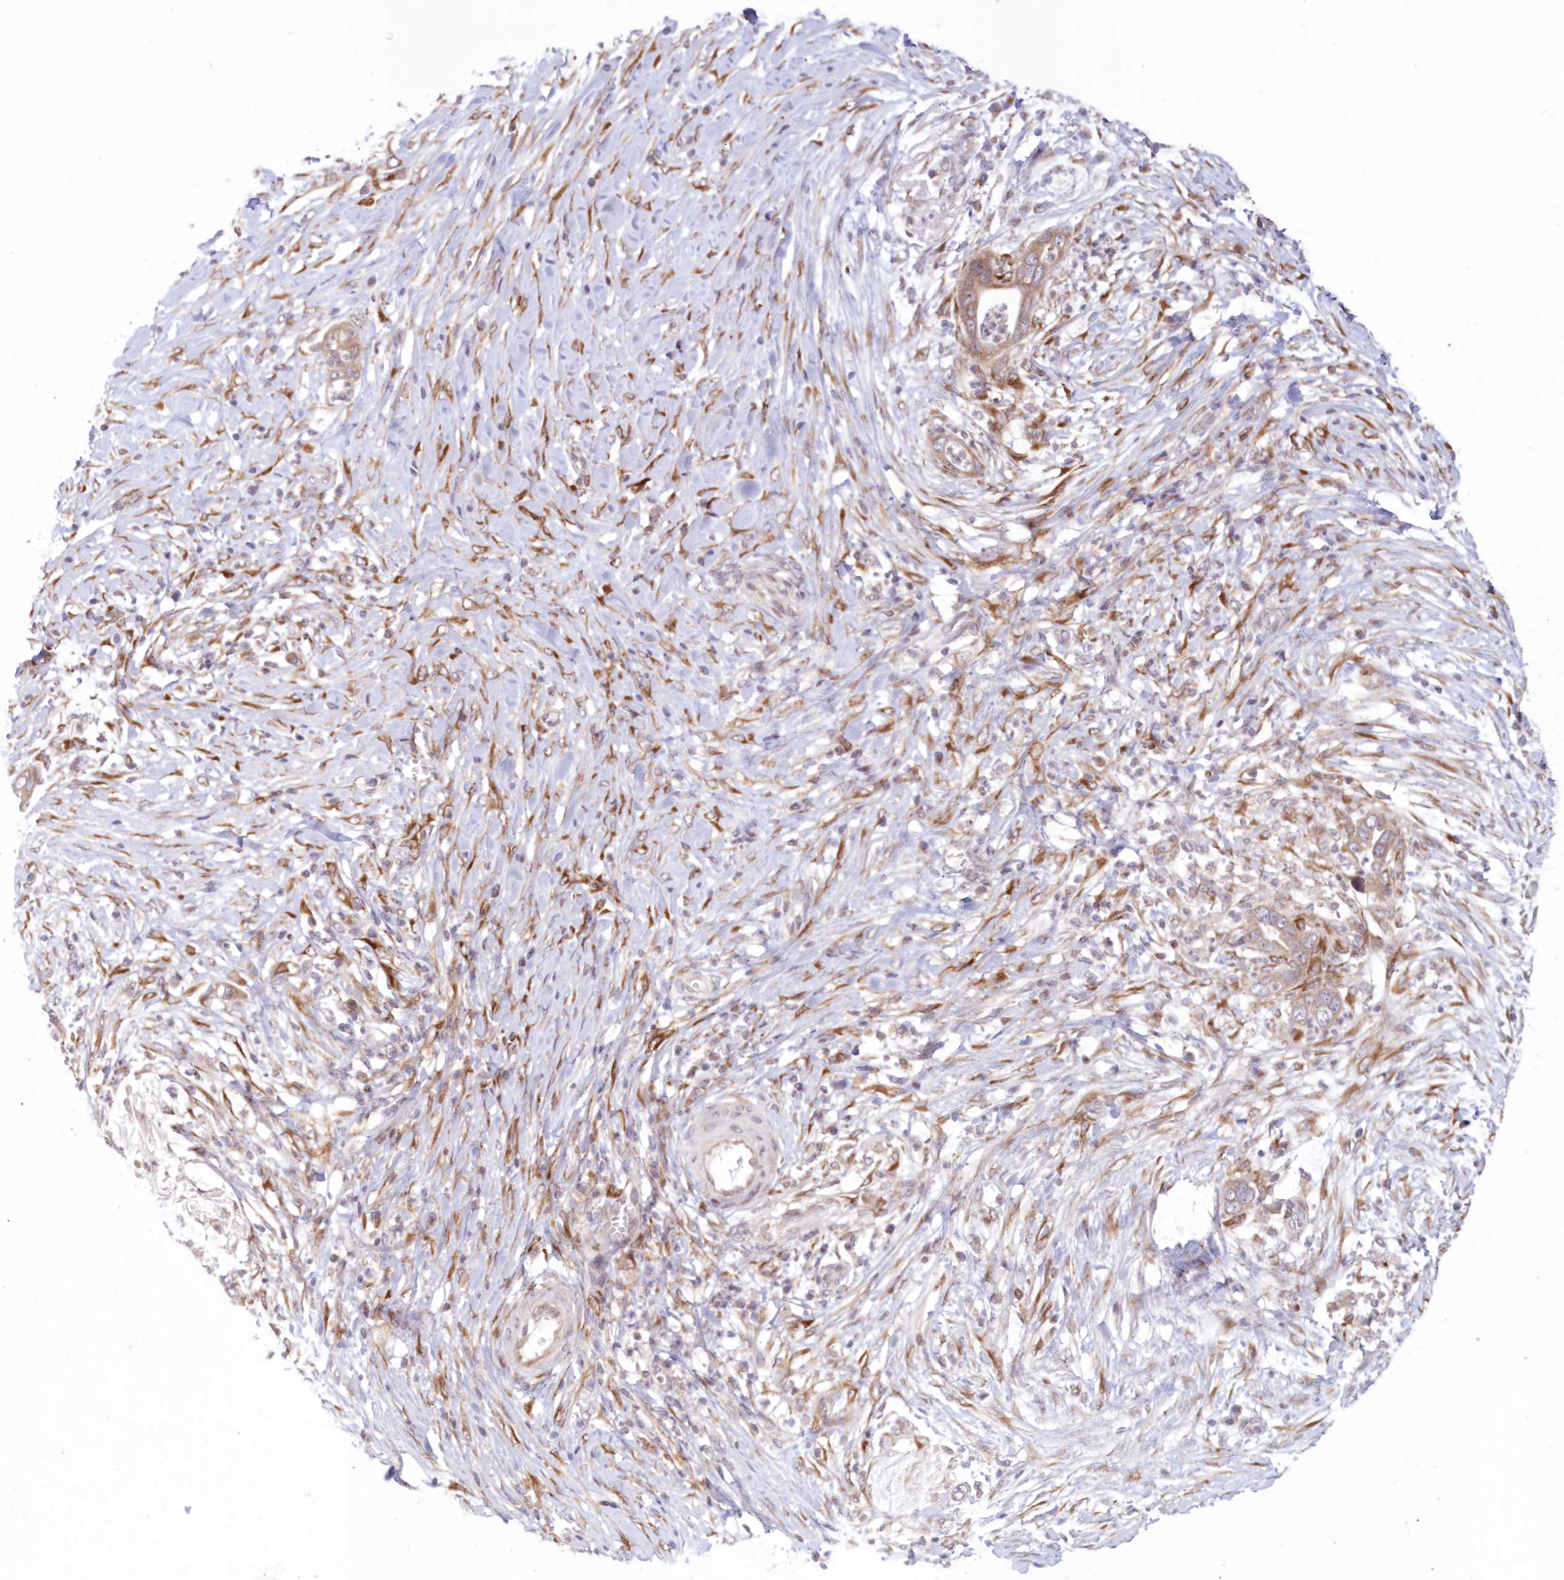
{"staining": {"intensity": "moderate", "quantity": ">75%", "location": "cytoplasmic/membranous"}, "tissue": "pancreatic cancer", "cell_type": "Tumor cells", "image_type": "cancer", "snomed": [{"axis": "morphology", "description": "Adenocarcinoma, NOS"}, {"axis": "topography", "description": "Pancreas"}], "caption": "Tumor cells exhibit medium levels of moderate cytoplasmic/membranous staining in approximately >75% of cells in pancreatic adenocarcinoma.", "gene": "PCYOX1L", "patient": {"sex": "male", "age": 75}}